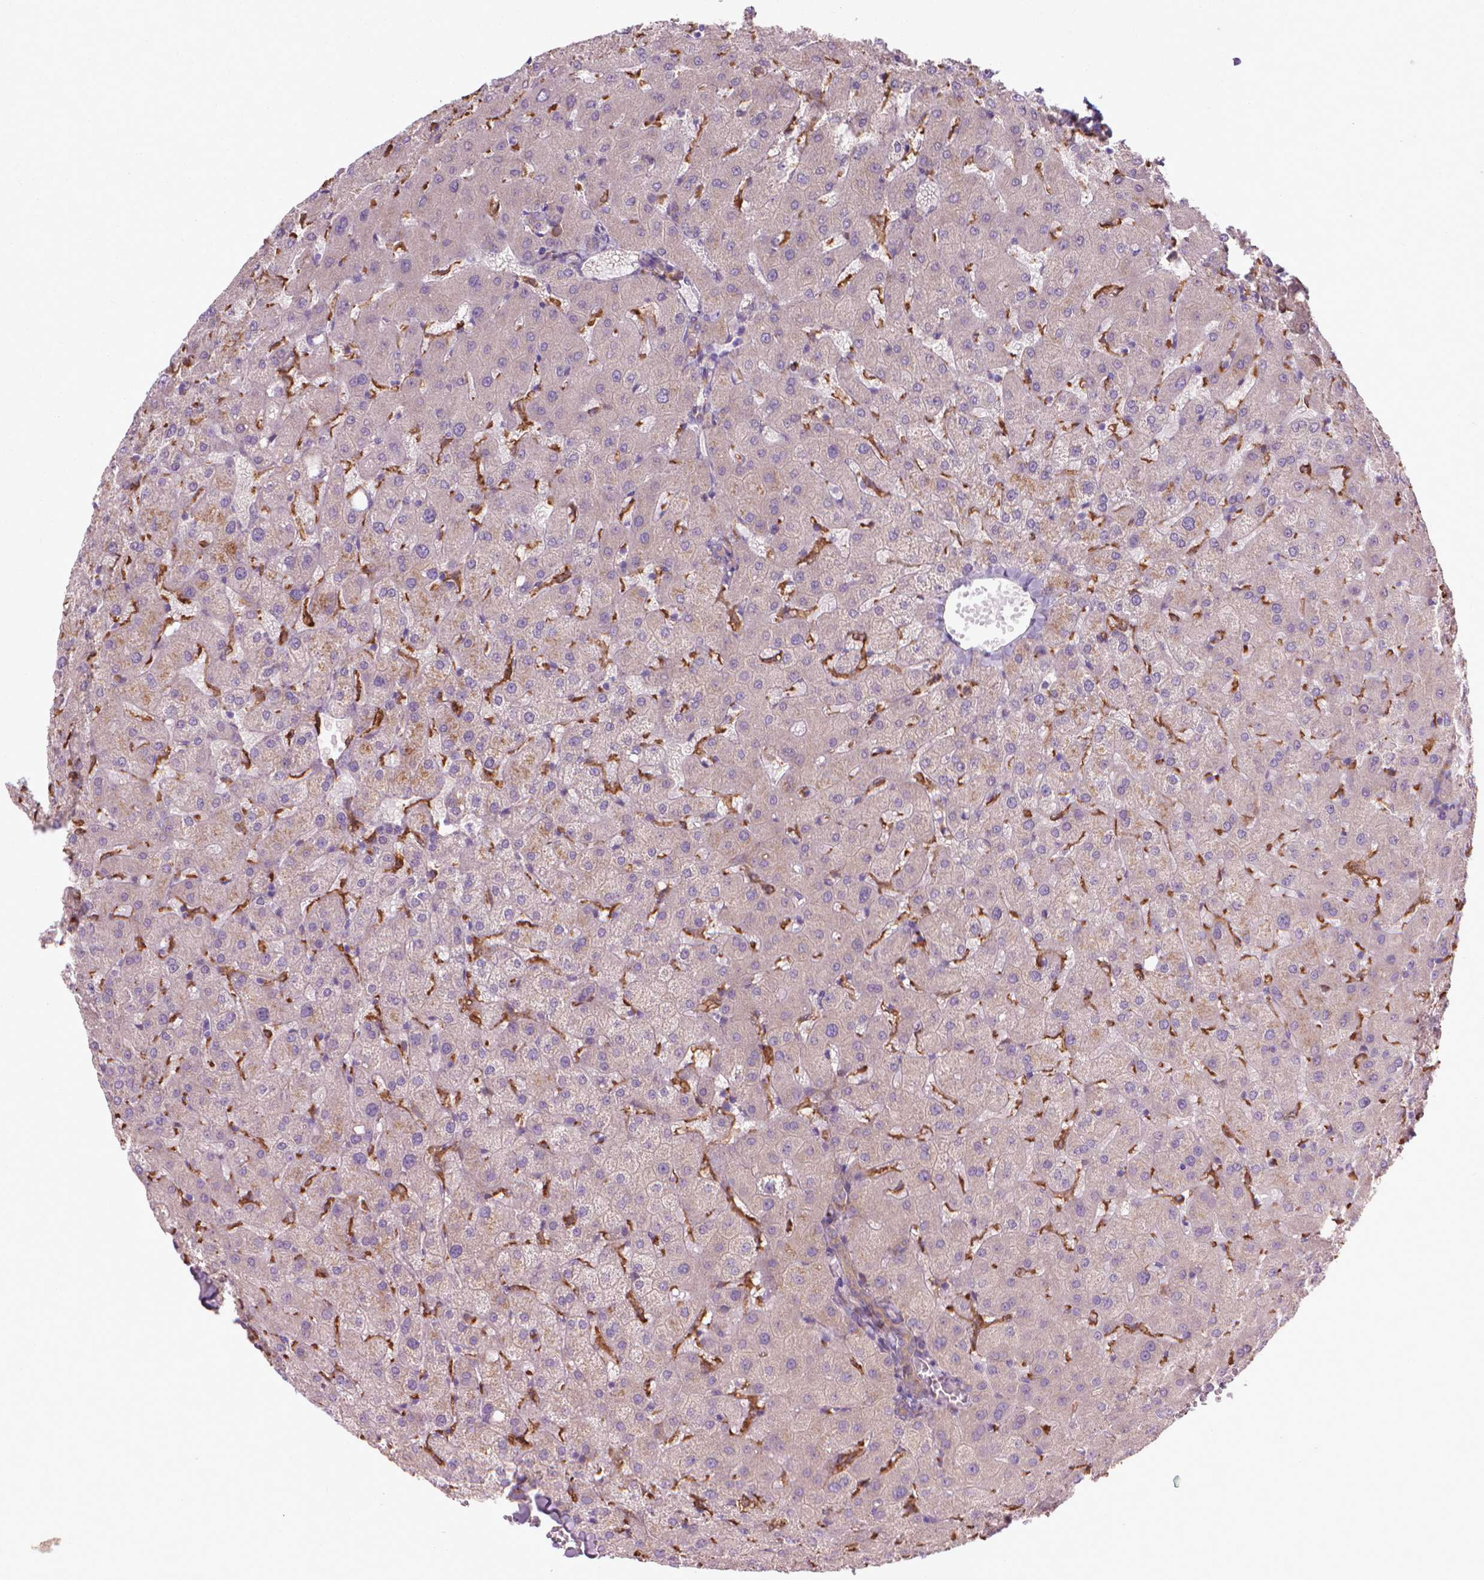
{"staining": {"intensity": "negative", "quantity": "none", "location": "none"}, "tissue": "liver", "cell_type": "Cholangiocytes", "image_type": "normal", "snomed": [{"axis": "morphology", "description": "Normal tissue, NOS"}, {"axis": "topography", "description": "Liver"}], "caption": "Micrograph shows no significant protein positivity in cholangiocytes of normal liver.", "gene": "CORO1B", "patient": {"sex": "female", "age": 50}}